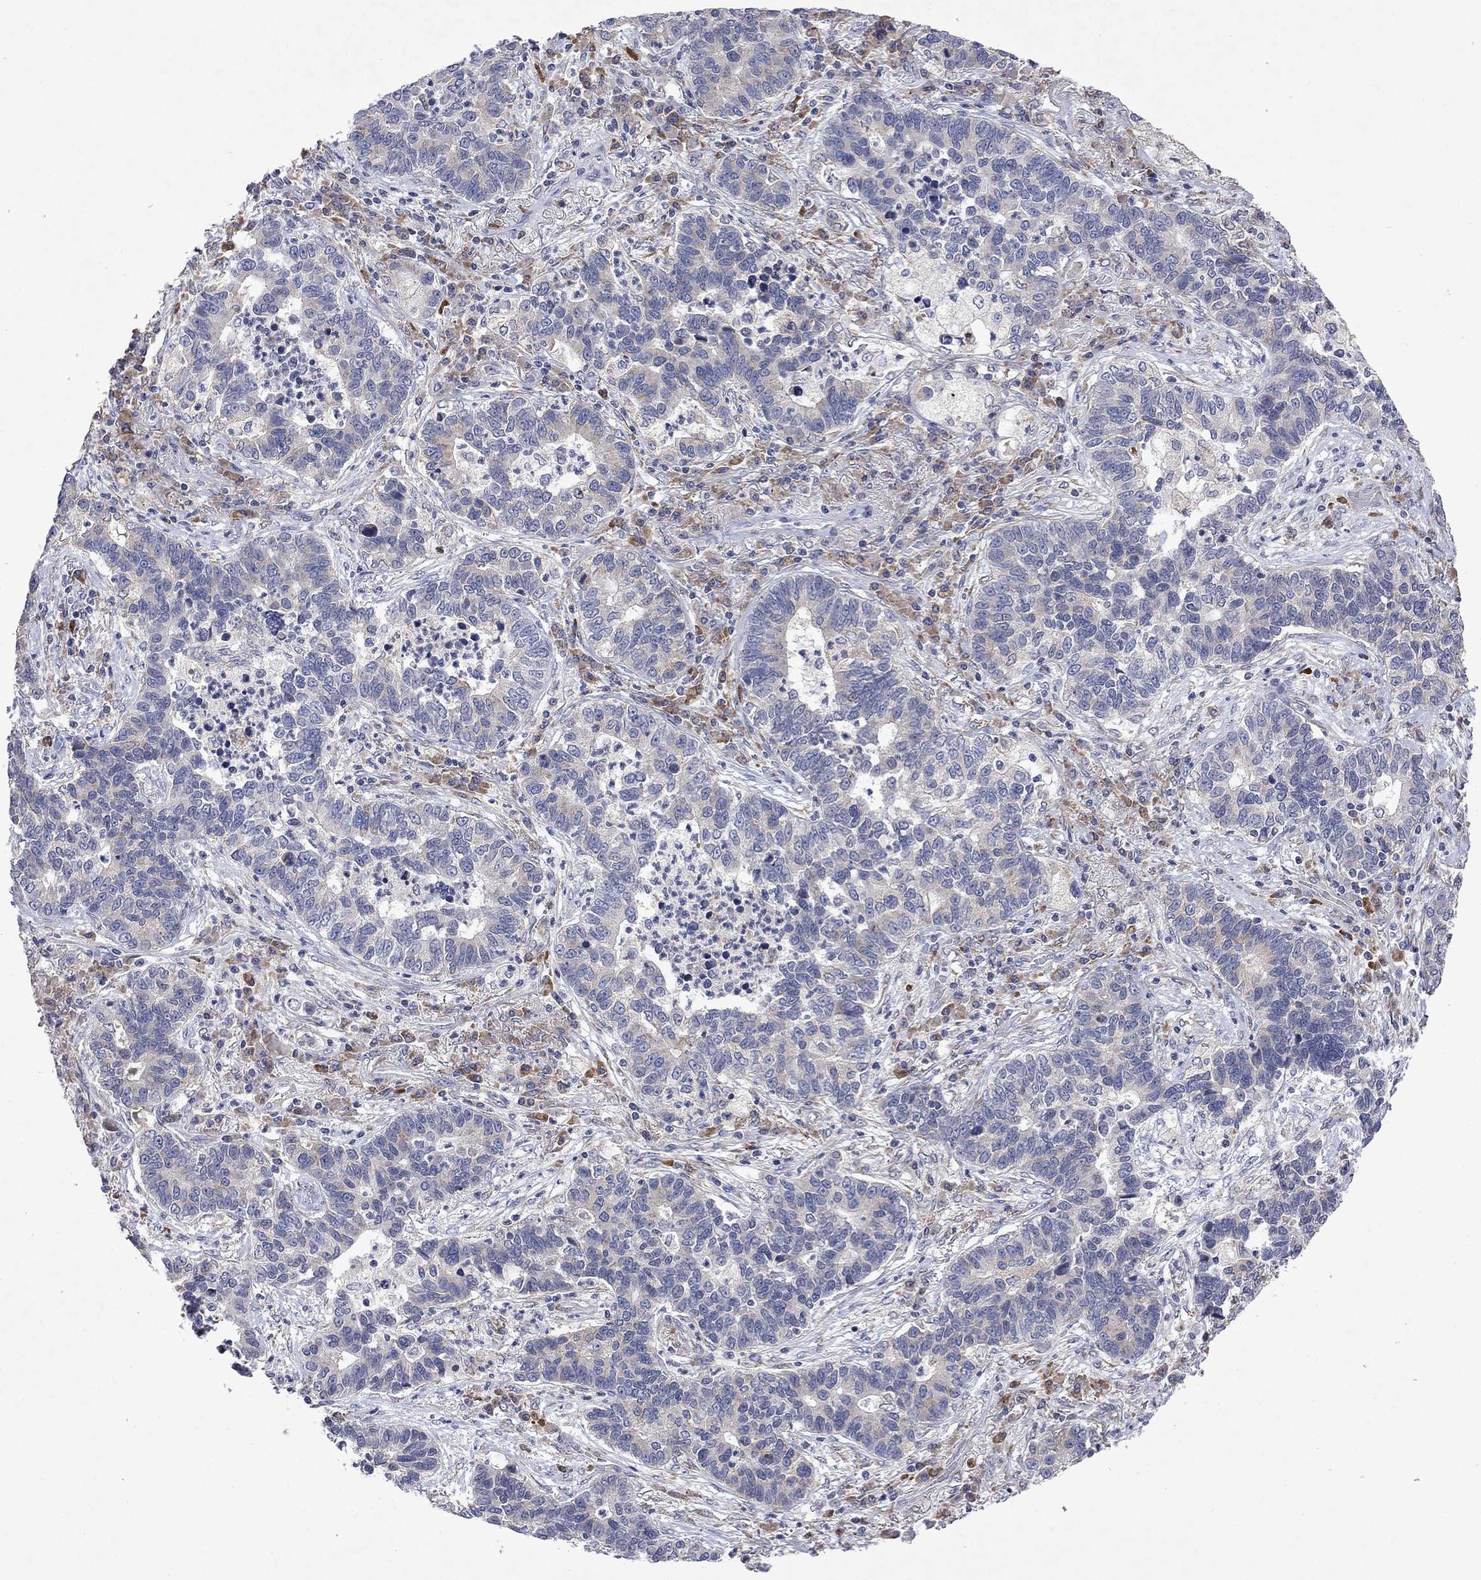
{"staining": {"intensity": "moderate", "quantity": "<25%", "location": "cytoplasmic/membranous"}, "tissue": "lung cancer", "cell_type": "Tumor cells", "image_type": "cancer", "snomed": [{"axis": "morphology", "description": "Adenocarcinoma, NOS"}, {"axis": "topography", "description": "Lung"}], "caption": "IHC of lung cancer displays low levels of moderate cytoplasmic/membranous staining in about <25% of tumor cells.", "gene": "TMEM97", "patient": {"sex": "female", "age": 57}}